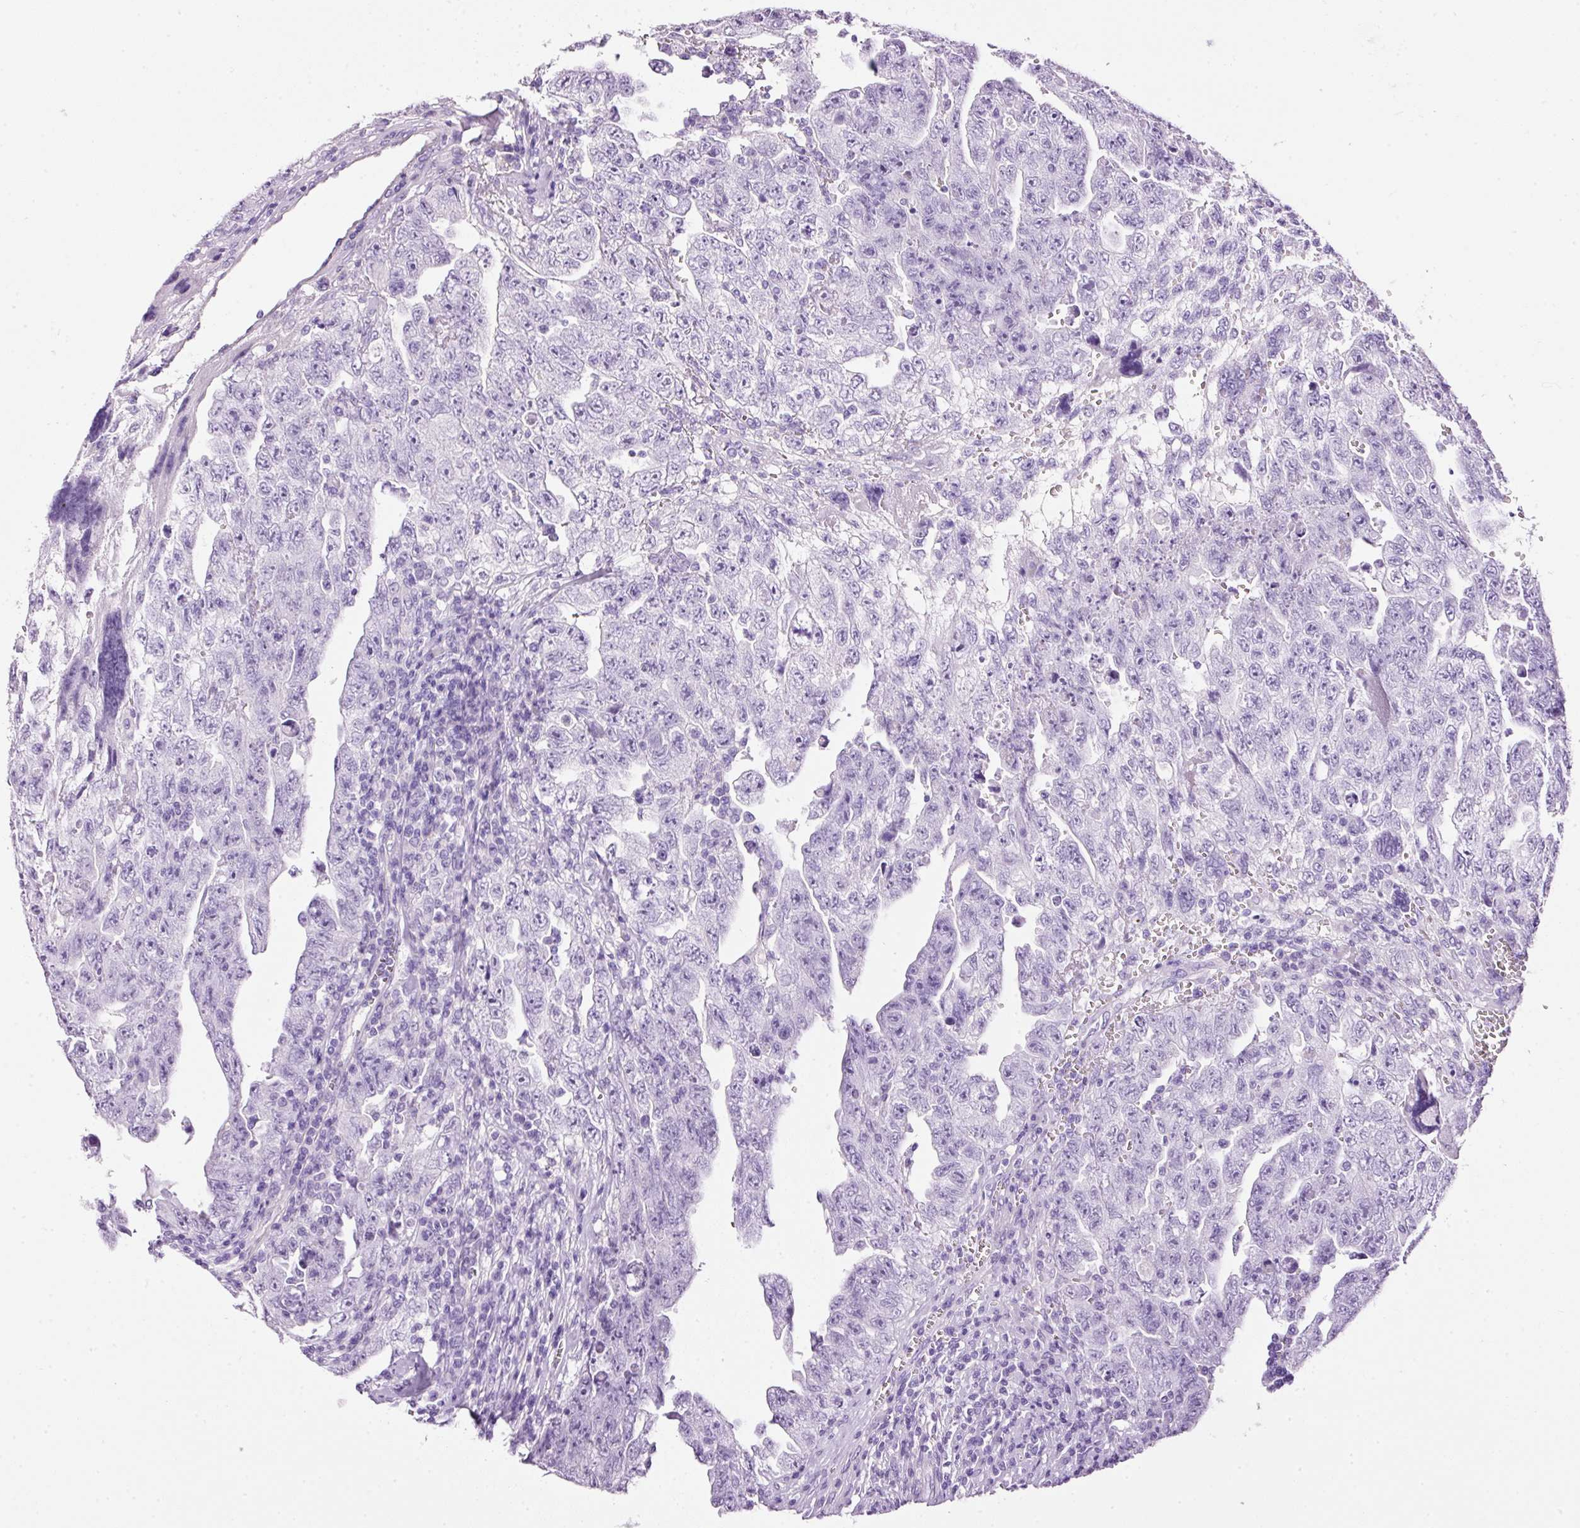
{"staining": {"intensity": "negative", "quantity": "none", "location": "none"}, "tissue": "testis cancer", "cell_type": "Tumor cells", "image_type": "cancer", "snomed": [{"axis": "morphology", "description": "Carcinoma, Embryonal, NOS"}, {"axis": "topography", "description": "Testis"}], "caption": "Human testis embryonal carcinoma stained for a protein using immunohistochemistry (IHC) exhibits no expression in tumor cells.", "gene": "BSND", "patient": {"sex": "male", "age": 28}}